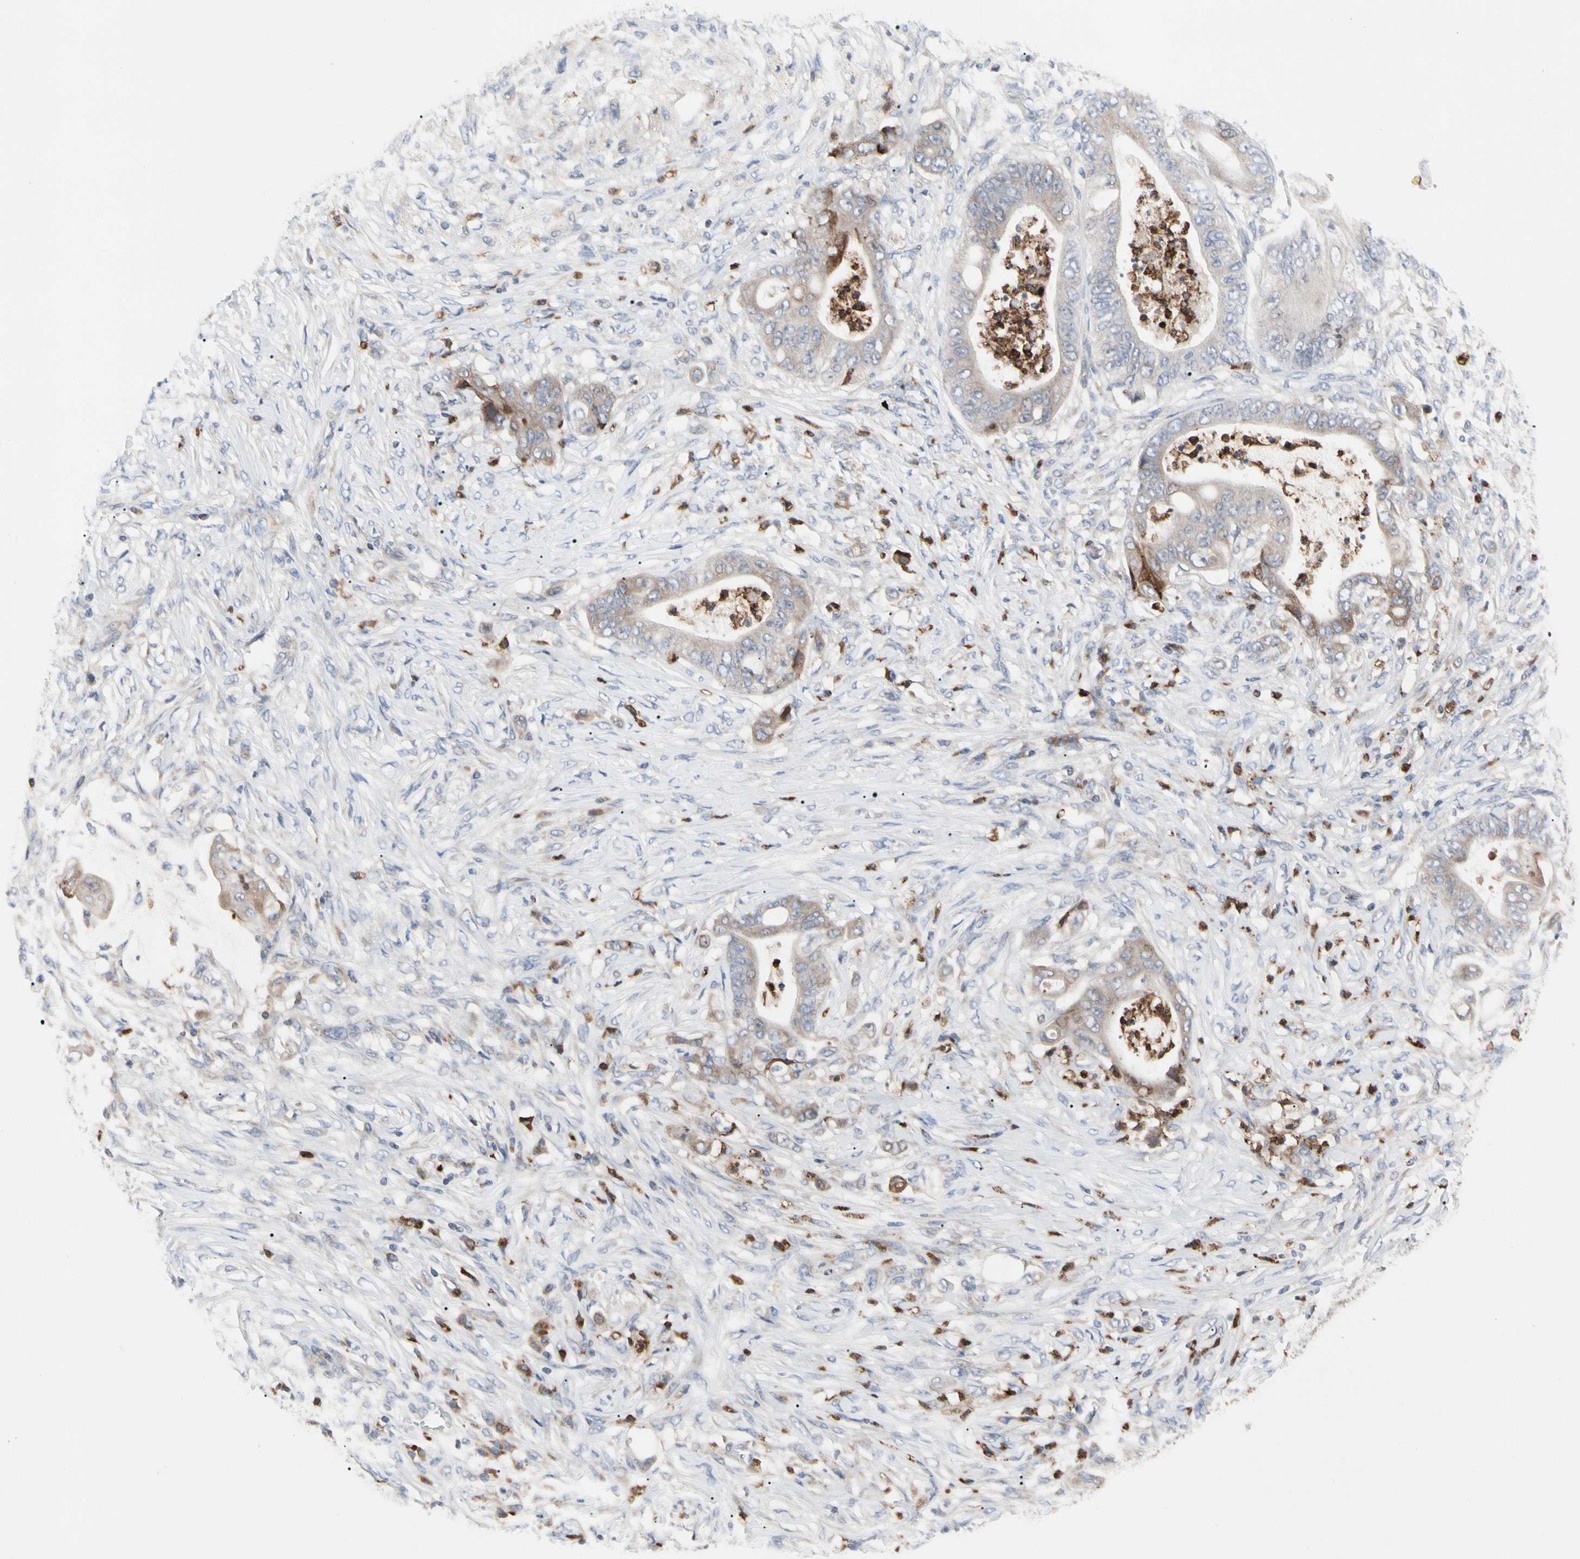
{"staining": {"intensity": "weak", "quantity": "25%-75%", "location": "cytoplasmic/membranous"}, "tissue": "stomach cancer", "cell_type": "Tumor cells", "image_type": "cancer", "snomed": [{"axis": "morphology", "description": "Adenocarcinoma, NOS"}, {"axis": "topography", "description": "Stomach"}], "caption": "Protein expression analysis of stomach cancer (adenocarcinoma) shows weak cytoplasmic/membranous staining in about 25%-75% of tumor cells.", "gene": "MCL1", "patient": {"sex": "female", "age": 73}}